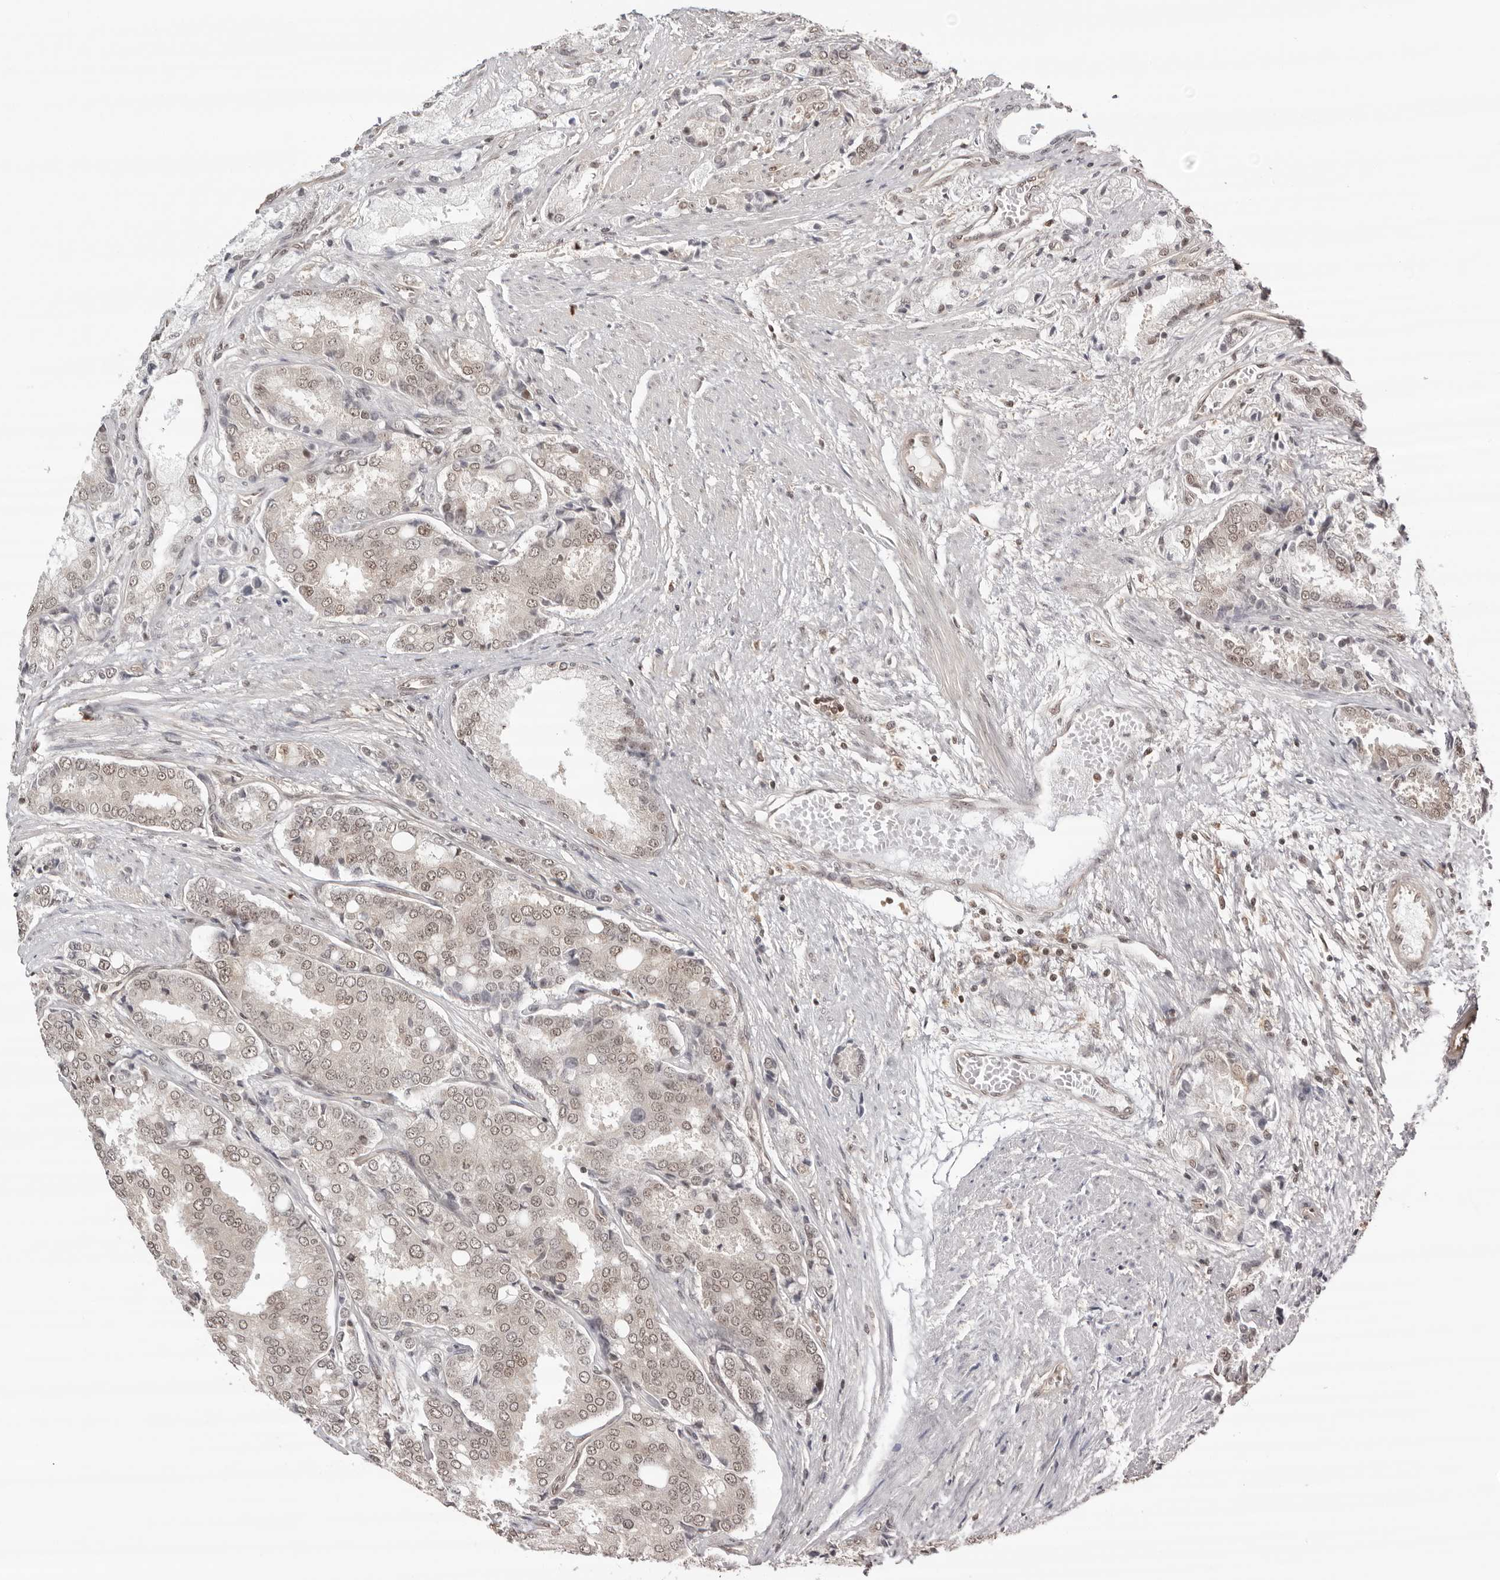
{"staining": {"intensity": "weak", "quantity": "<25%", "location": "nuclear"}, "tissue": "prostate cancer", "cell_type": "Tumor cells", "image_type": "cancer", "snomed": [{"axis": "morphology", "description": "Adenocarcinoma, High grade"}, {"axis": "topography", "description": "Prostate"}], "caption": "High power microscopy histopathology image of an immunohistochemistry (IHC) micrograph of prostate cancer, revealing no significant expression in tumor cells. Nuclei are stained in blue.", "gene": "SDE2", "patient": {"sex": "male", "age": 50}}